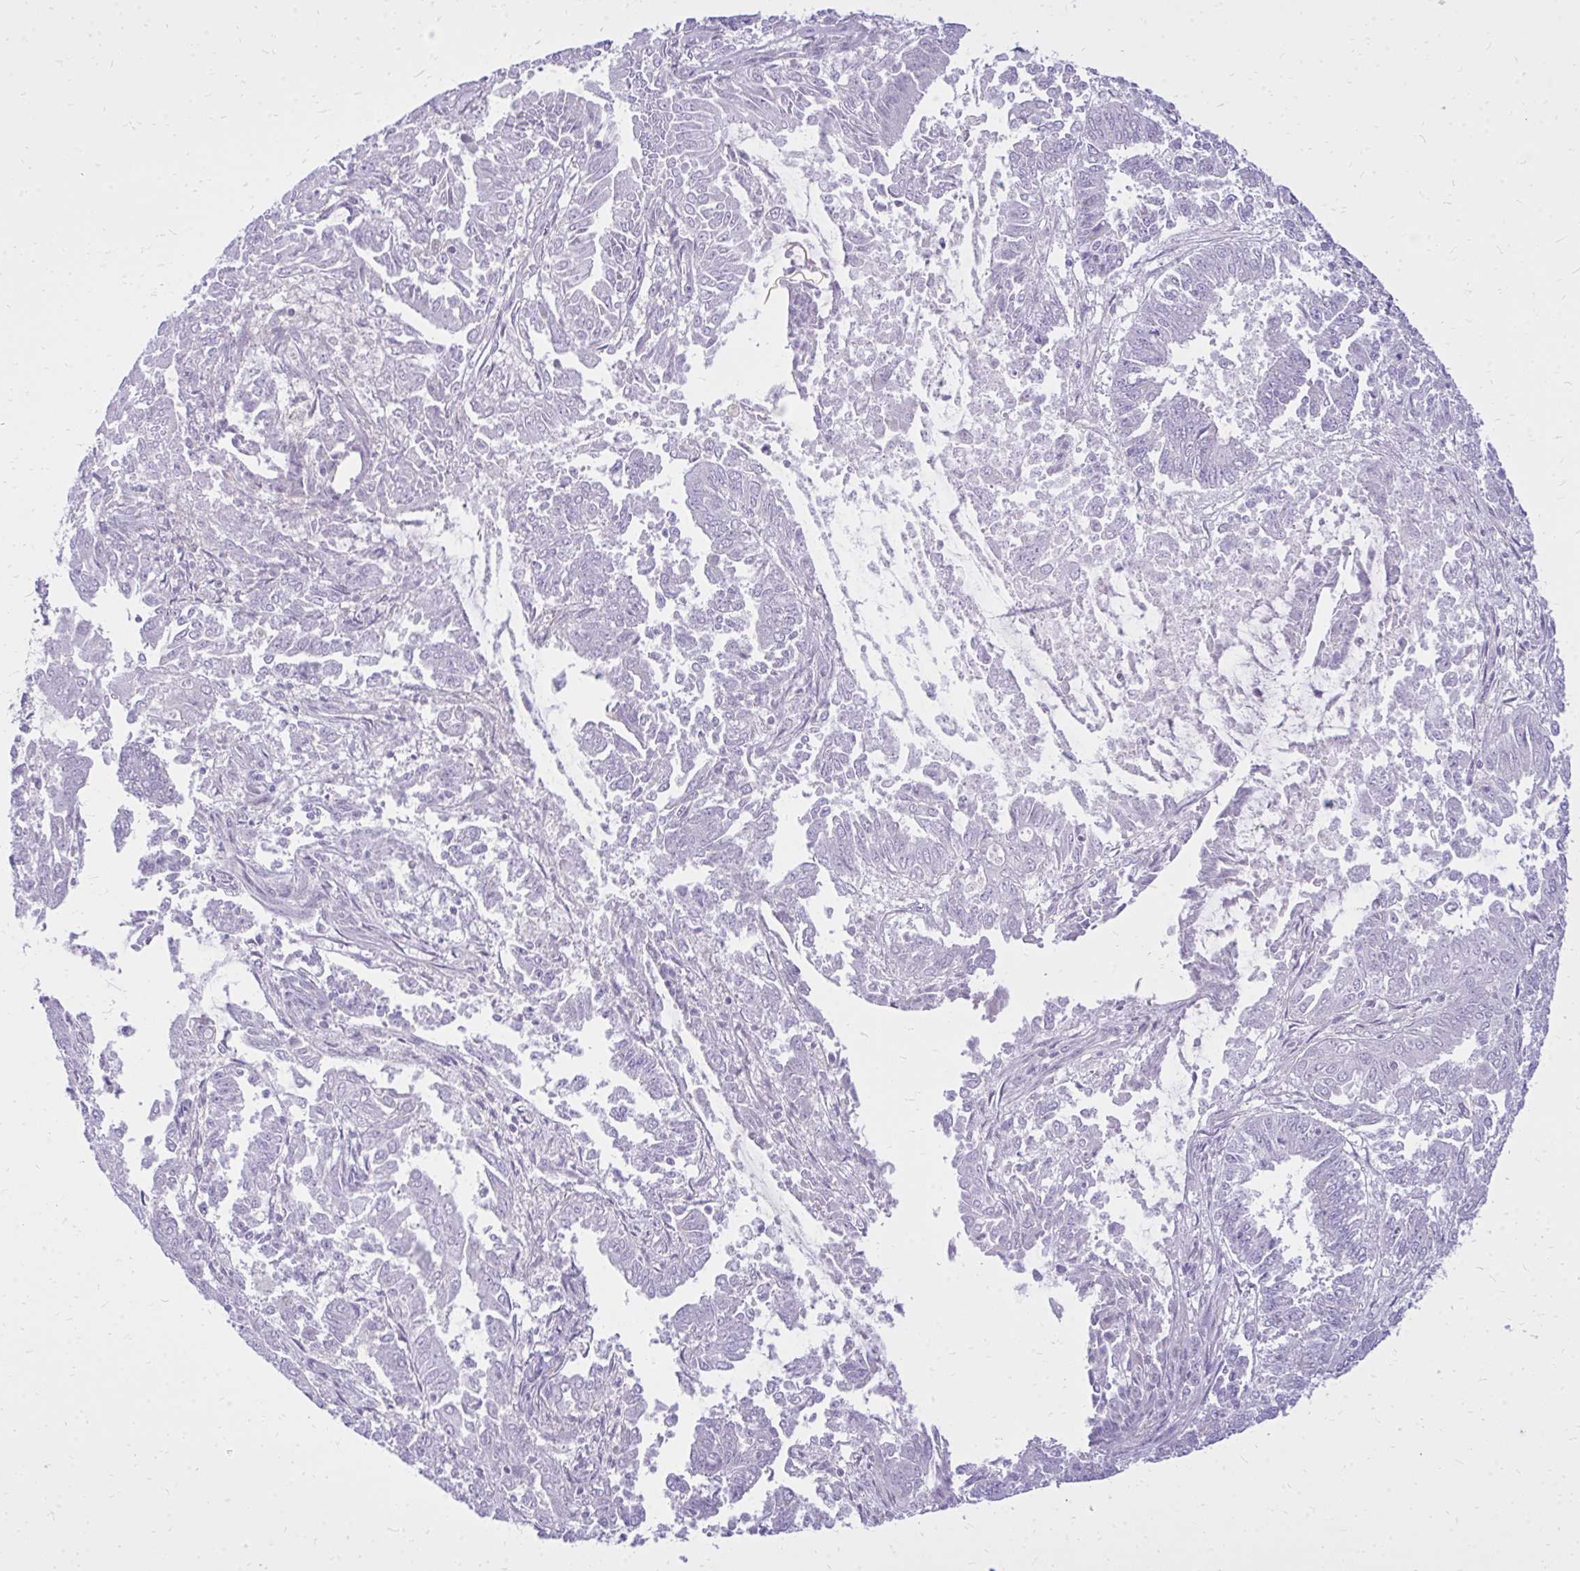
{"staining": {"intensity": "moderate", "quantity": "<25%", "location": "cytoplasmic/membranous"}, "tissue": "endometrial cancer", "cell_type": "Tumor cells", "image_type": "cancer", "snomed": [{"axis": "morphology", "description": "Adenocarcinoma, NOS"}, {"axis": "topography", "description": "Endometrium"}], "caption": "Protein analysis of endometrial cancer (adenocarcinoma) tissue displays moderate cytoplasmic/membranous staining in about <25% of tumor cells.", "gene": "ZSCAN25", "patient": {"sex": "female", "age": 73}}